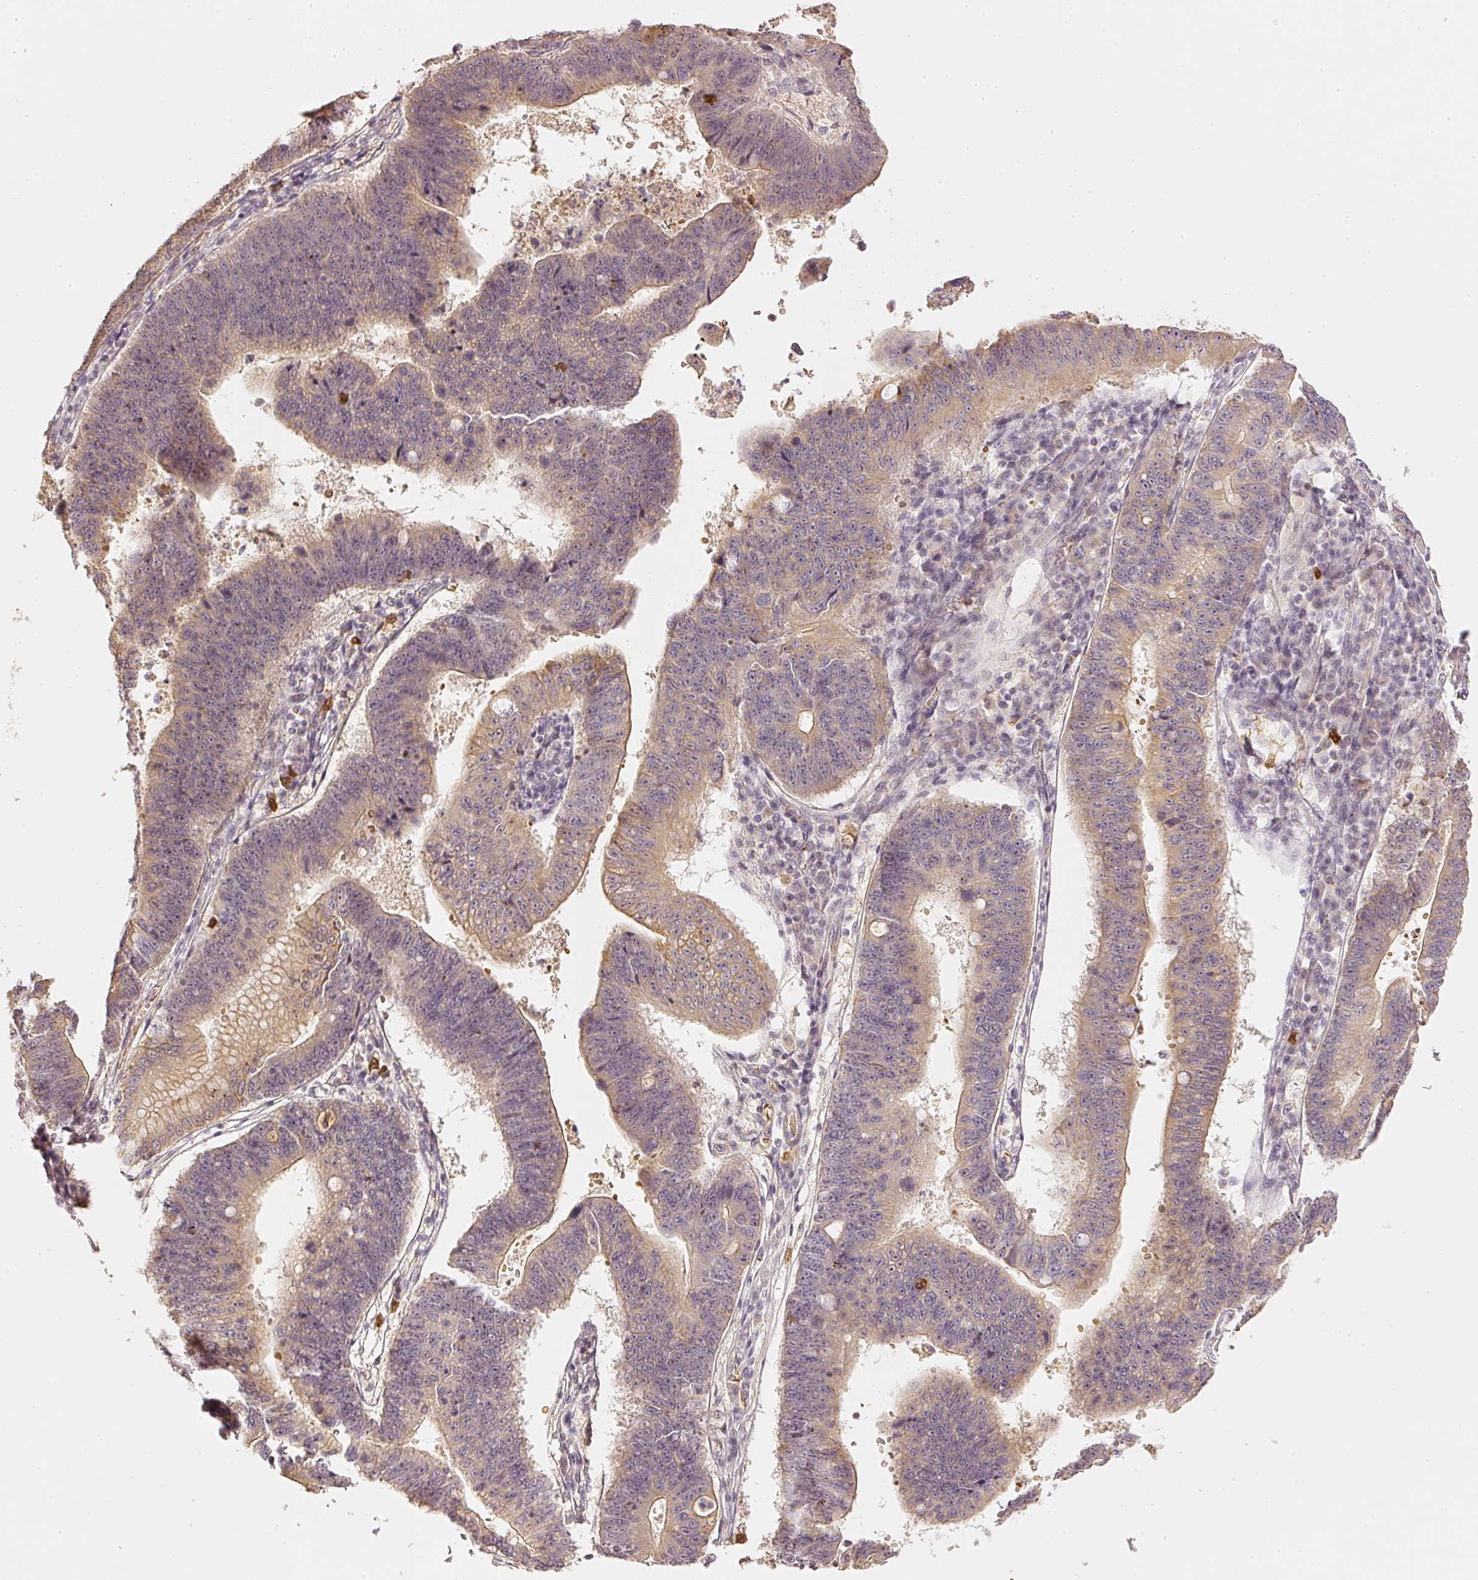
{"staining": {"intensity": "moderate", "quantity": ">75%", "location": "cytoplasmic/membranous"}, "tissue": "stomach cancer", "cell_type": "Tumor cells", "image_type": "cancer", "snomed": [{"axis": "morphology", "description": "Adenocarcinoma, NOS"}, {"axis": "topography", "description": "Stomach"}], "caption": "Immunohistochemical staining of stomach adenocarcinoma displays medium levels of moderate cytoplasmic/membranous staining in approximately >75% of tumor cells.", "gene": "GZMA", "patient": {"sex": "male", "age": 59}}